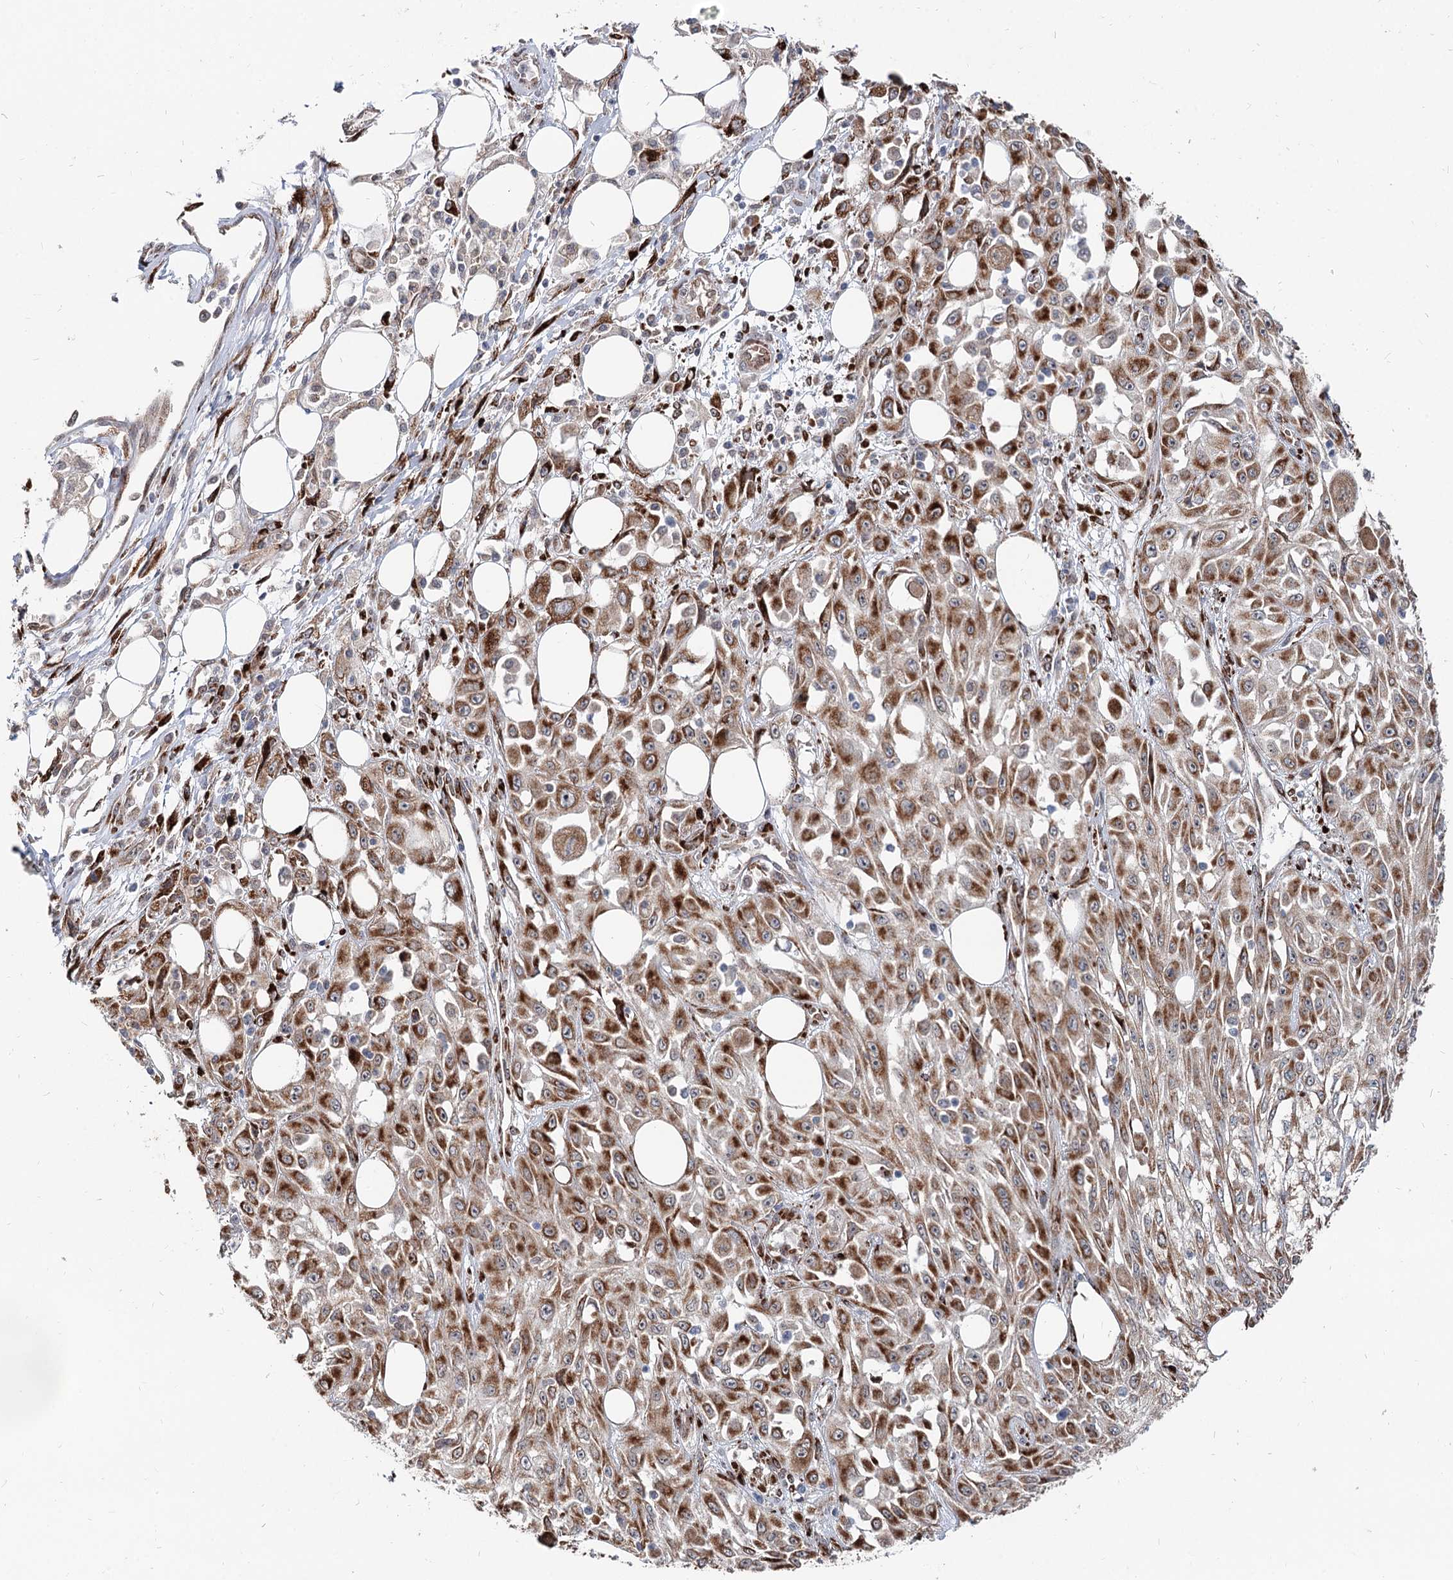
{"staining": {"intensity": "strong", "quantity": ">75%", "location": "cytoplasmic/membranous"}, "tissue": "skin cancer", "cell_type": "Tumor cells", "image_type": "cancer", "snomed": [{"axis": "morphology", "description": "Squamous cell carcinoma, NOS"}, {"axis": "morphology", "description": "Squamous cell carcinoma, metastatic, NOS"}, {"axis": "topography", "description": "Skin"}, {"axis": "topography", "description": "Lymph node"}], "caption": "Skin squamous cell carcinoma was stained to show a protein in brown. There is high levels of strong cytoplasmic/membranous expression in approximately >75% of tumor cells.", "gene": "SPART", "patient": {"sex": "male", "age": 75}}